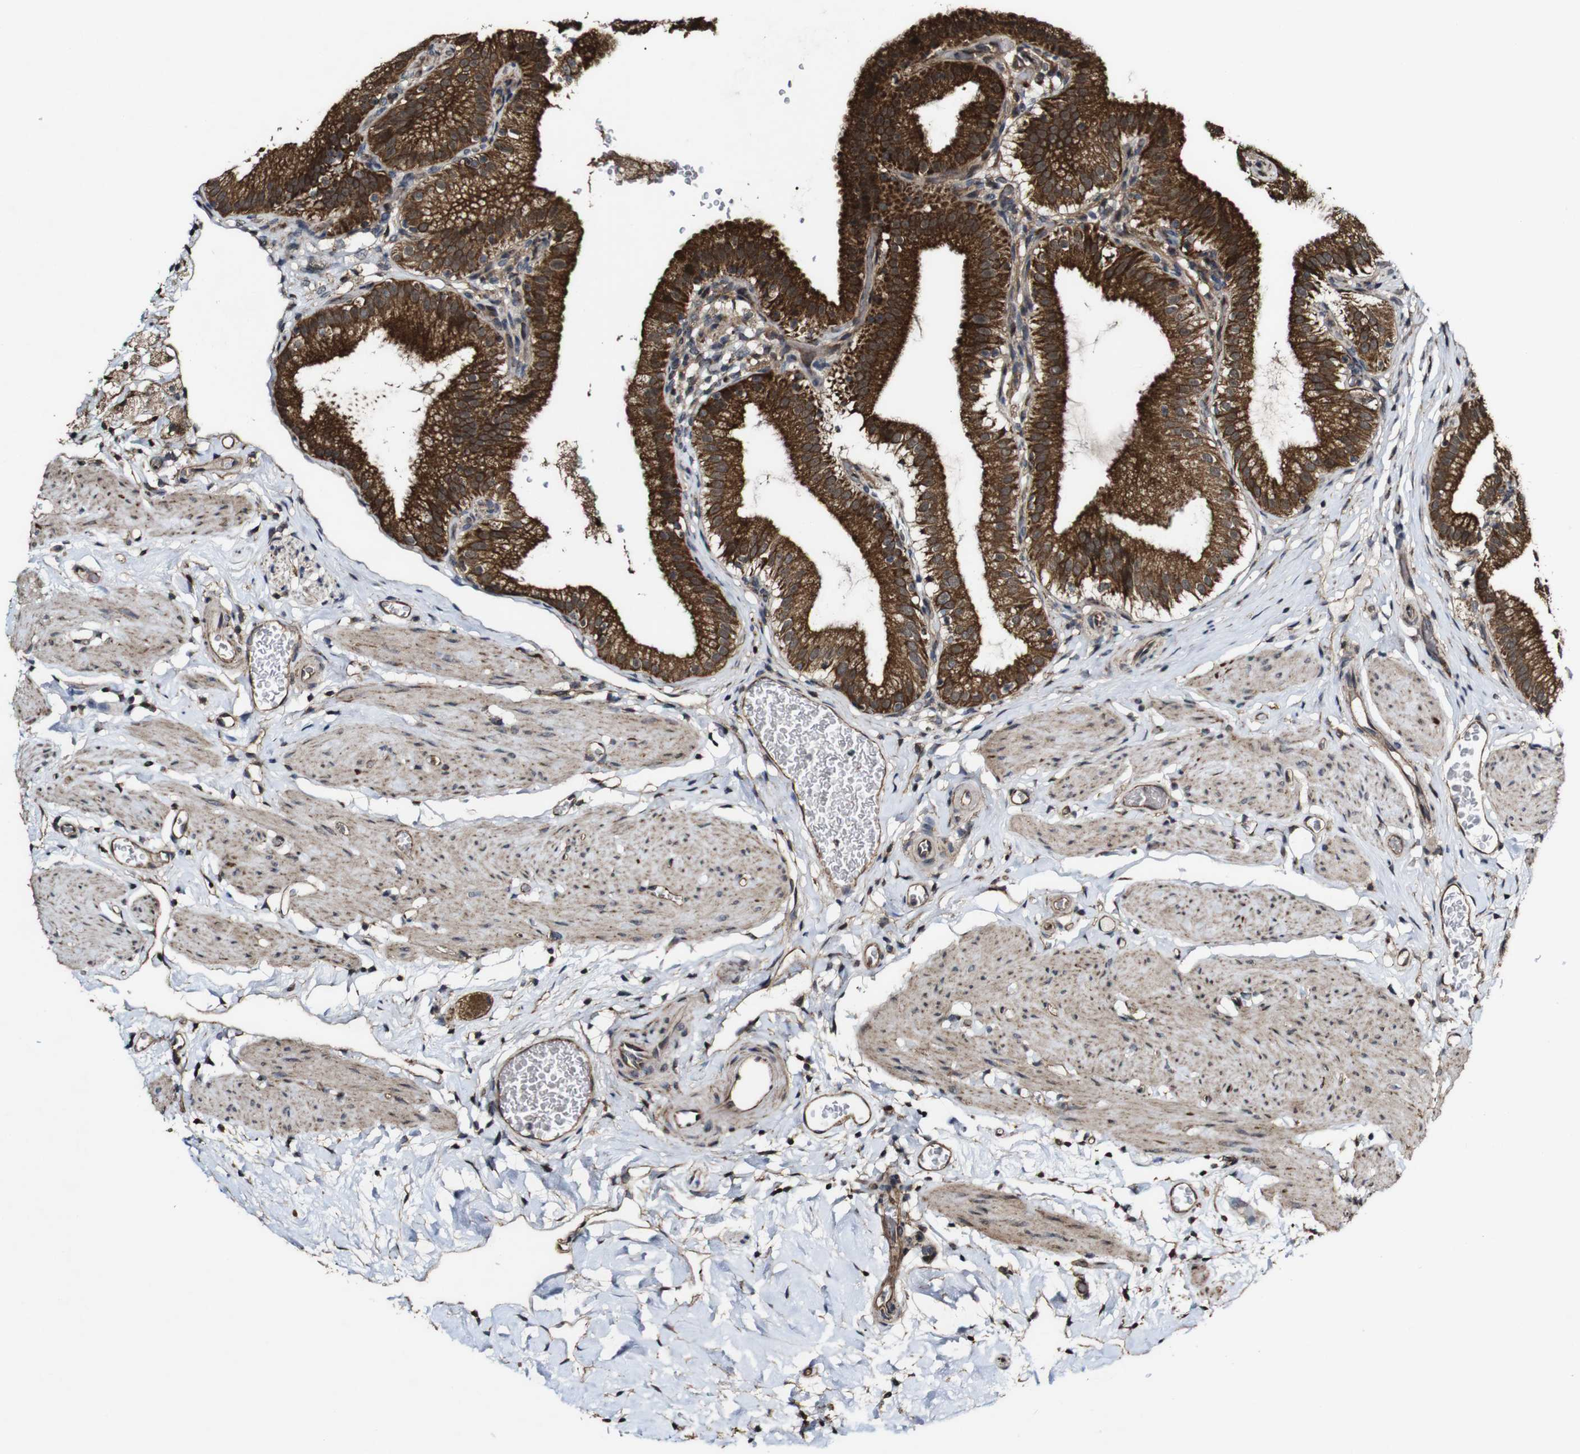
{"staining": {"intensity": "strong", "quantity": ">75%", "location": "cytoplasmic/membranous"}, "tissue": "gallbladder", "cell_type": "Glandular cells", "image_type": "normal", "snomed": [{"axis": "morphology", "description": "Normal tissue, NOS"}, {"axis": "topography", "description": "Gallbladder"}], "caption": "The image exhibits immunohistochemical staining of benign gallbladder. There is strong cytoplasmic/membranous expression is present in about >75% of glandular cells.", "gene": "BTN3A3", "patient": {"sex": "male", "age": 54}}